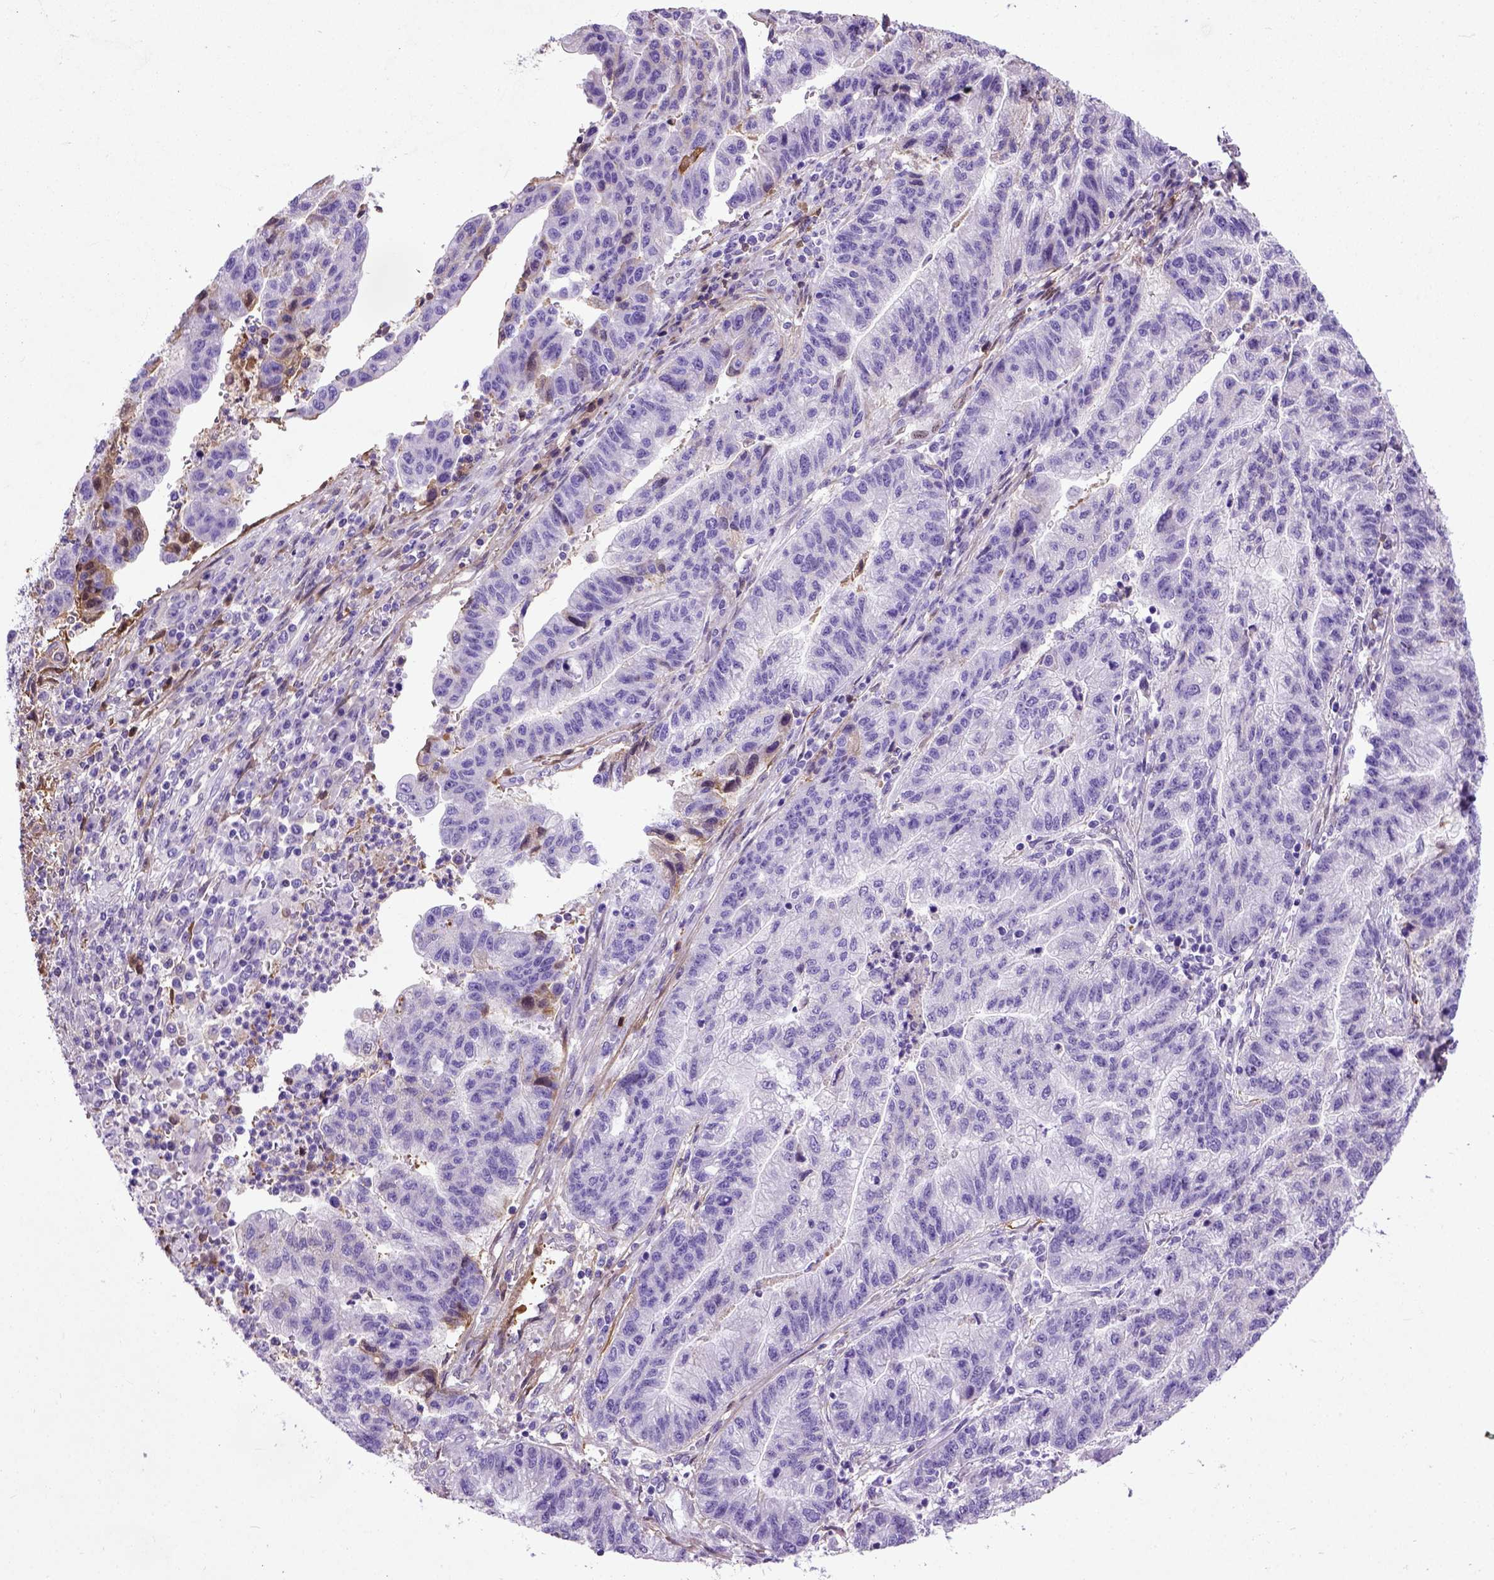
{"staining": {"intensity": "negative", "quantity": "none", "location": "none"}, "tissue": "stomach cancer", "cell_type": "Tumor cells", "image_type": "cancer", "snomed": [{"axis": "morphology", "description": "Adenocarcinoma, NOS"}, {"axis": "topography", "description": "Stomach"}], "caption": "Tumor cells are negative for protein expression in human stomach adenocarcinoma. Nuclei are stained in blue.", "gene": "ADAMTS8", "patient": {"sex": "male", "age": 83}}